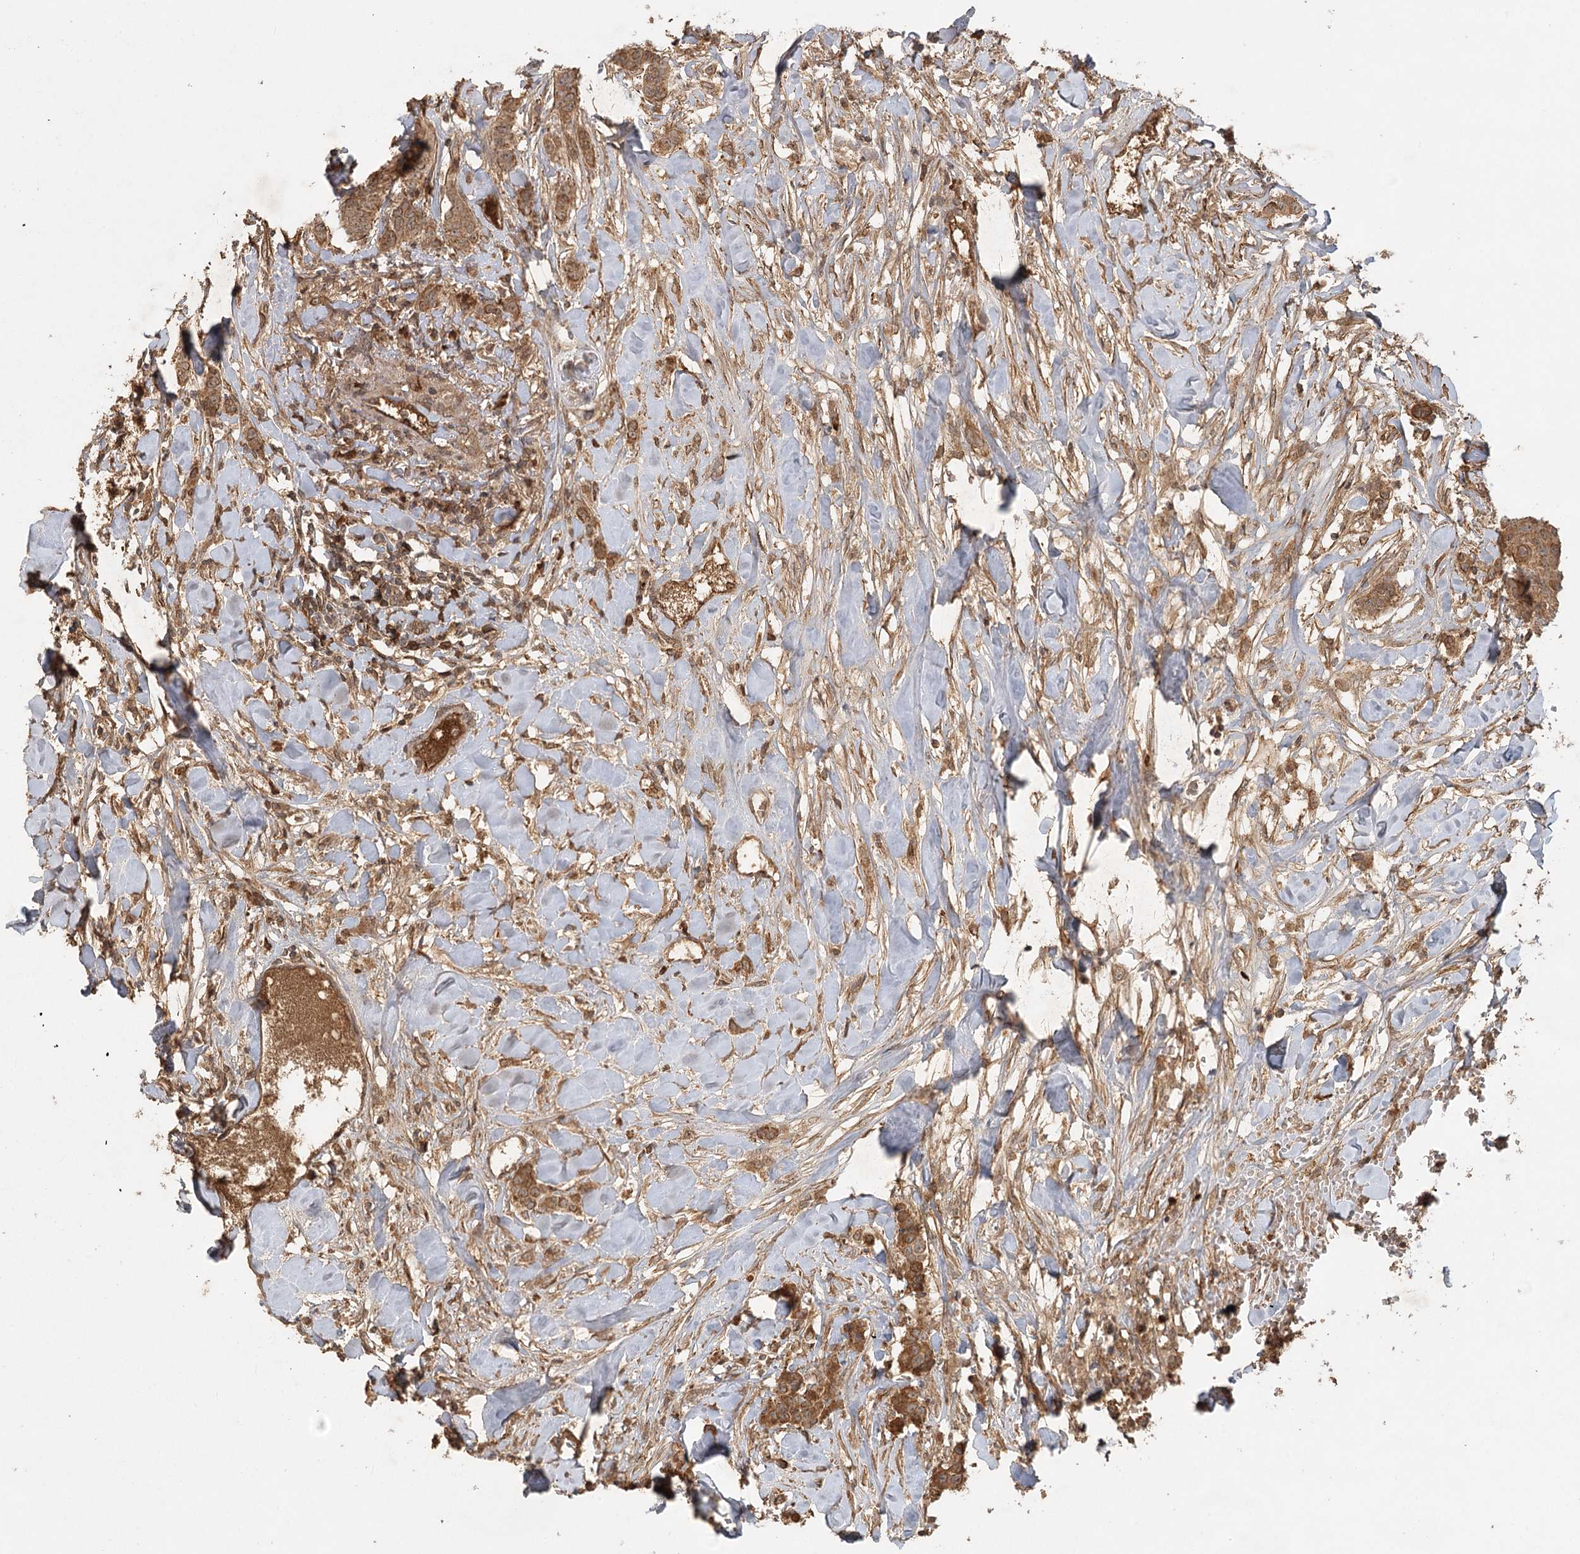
{"staining": {"intensity": "moderate", "quantity": ">75%", "location": "cytoplasmic/membranous"}, "tissue": "breast cancer", "cell_type": "Tumor cells", "image_type": "cancer", "snomed": [{"axis": "morphology", "description": "Duct carcinoma"}, {"axis": "topography", "description": "Breast"}], "caption": "This is an image of immunohistochemistry (IHC) staining of invasive ductal carcinoma (breast), which shows moderate positivity in the cytoplasmic/membranous of tumor cells.", "gene": "ARL13A", "patient": {"sex": "female", "age": 40}}